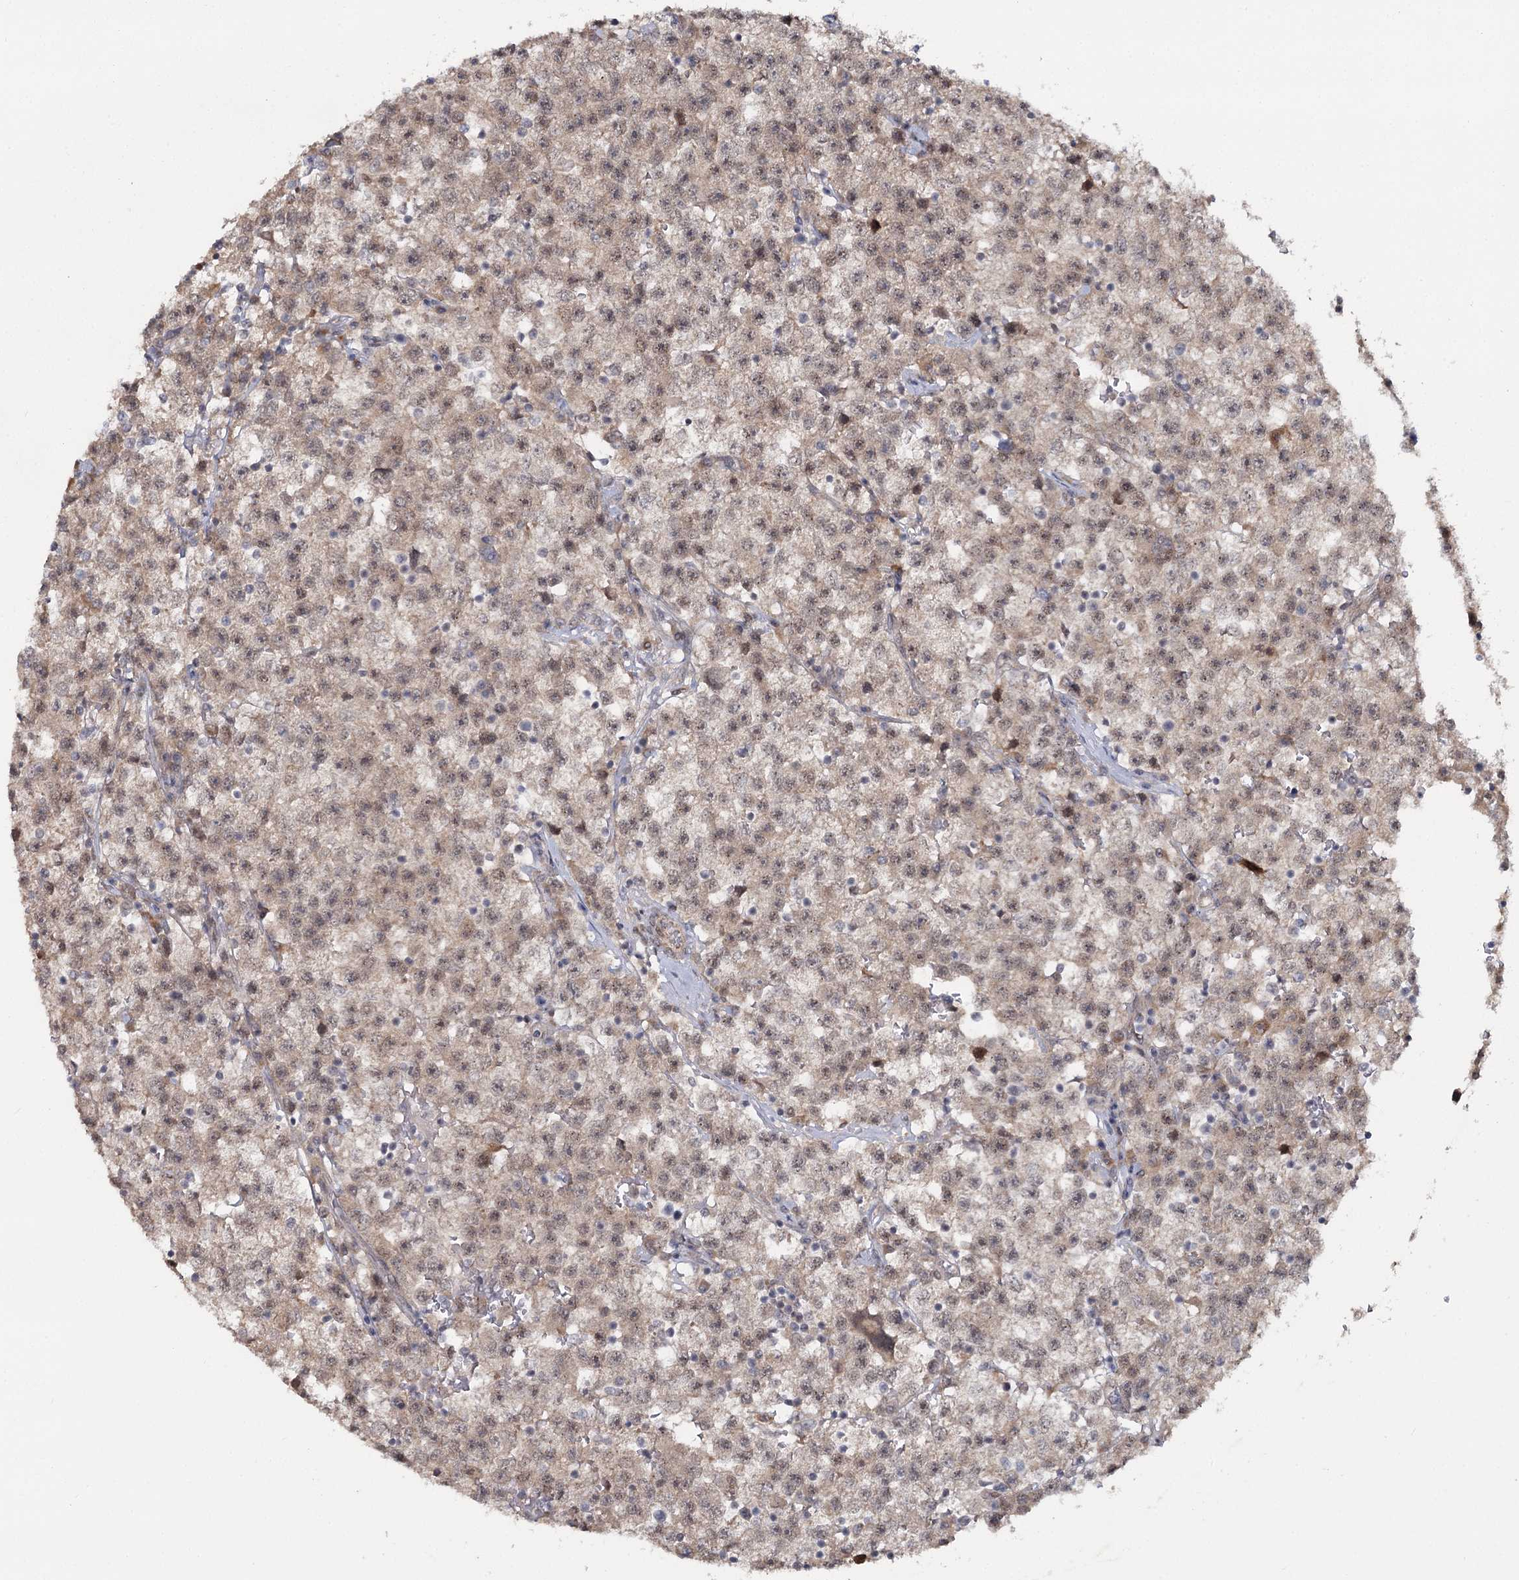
{"staining": {"intensity": "weak", "quantity": ">75%", "location": "cytoplasmic/membranous,nuclear"}, "tissue": "testis cancer", "cell_type": "Tumor cells", "image_type": "cancer", "snomed": [{"axis": "morphology", "description": "Seminoma, NOS"}, {"axis": "topography", "description": "Testis"}], "caption": "Immunohistochemical staining of human testis cancer reveals weak cytoplasmic/membranous and nuclear protein positivity in approximately >75% of tumor cells.", "gene": "TBC1D9B", "patient": {"sex": "male", "age": 22}}